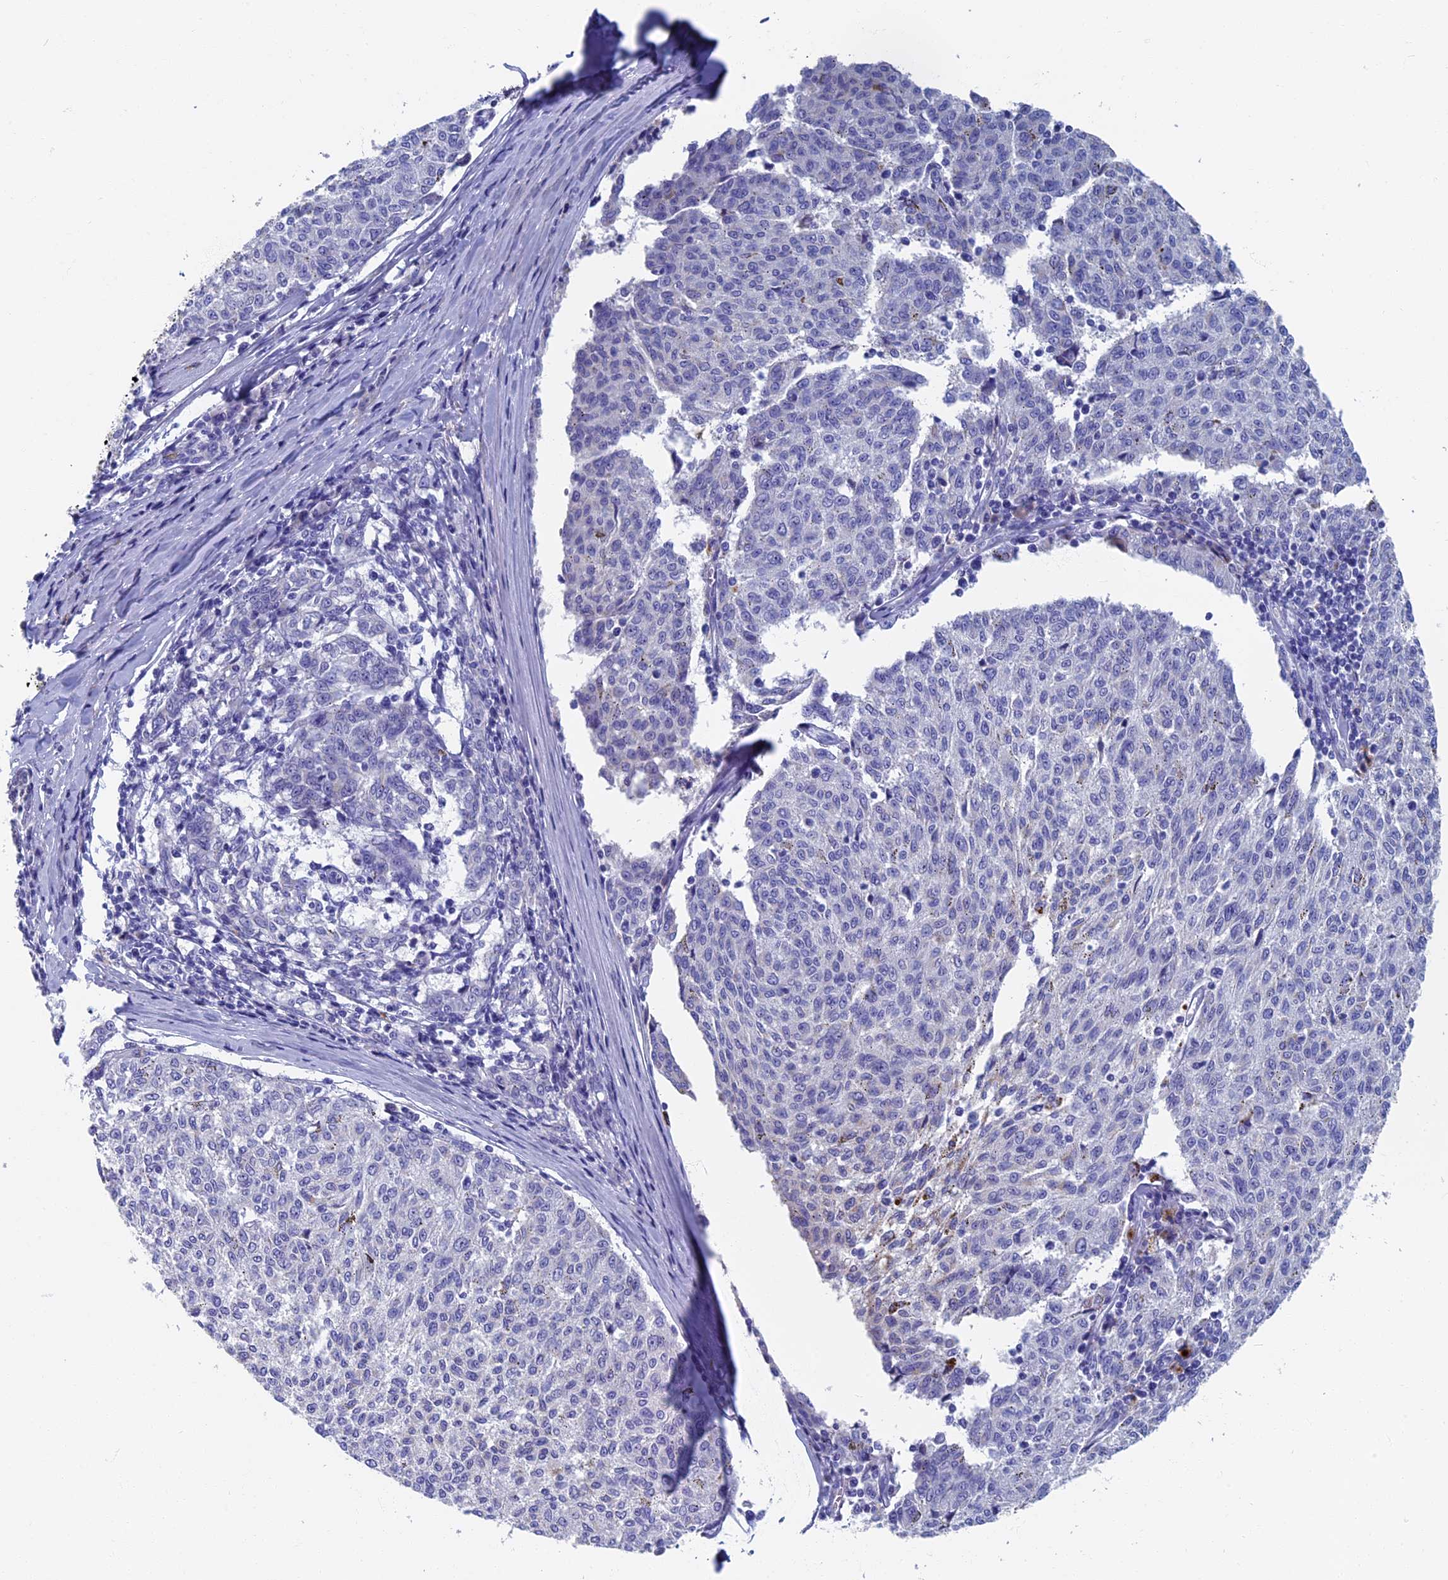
{"staining": {"intensity": "negative", "quantity": "none", "location": "none"}, "tissue": "melanoma", "cell_type": "Tumor cells", "image_type": "cancer", "snomed": [{"axis": "morphology", "description": "Malignant melanoma, NOS"}, {"axis": "topography", "description": "Skin"}], "caption": "Tumor cells are negative for protein expression in human melanoma.", "gene": "OAT", "patient": {"sex": "female", "age": 72}}